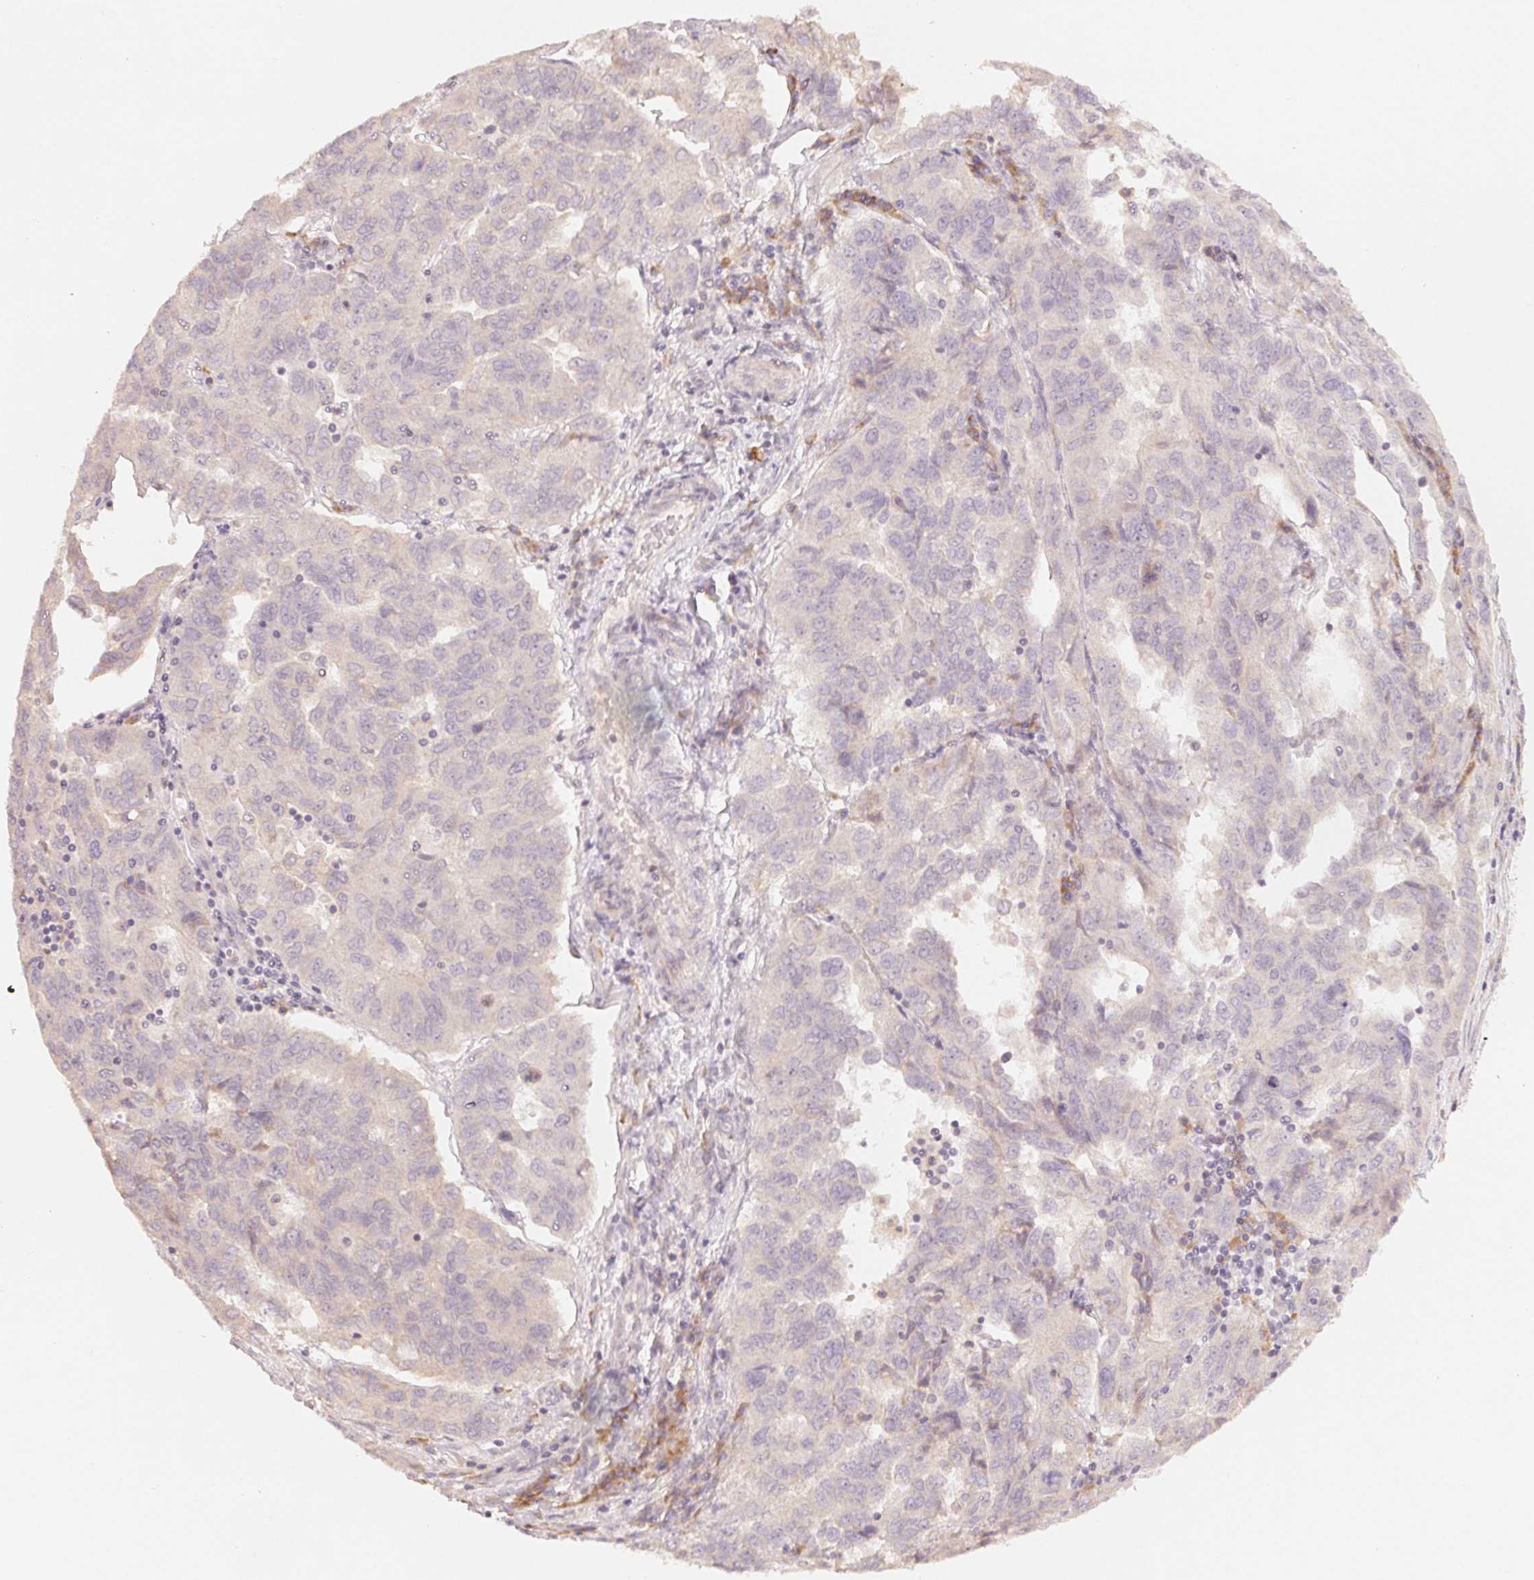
{"staining": {"intensity": "negative", "quantity": "none", "location": "none"}, "tissue": "ovarian cancer", "cell_type": "Tumor cells", "image_type": "cancer", "snomed": [{"axis": "morphology", "description": "Cystadenocarcinoma, serous, NOS"}, {"axis": "topography", "description": "Ovary"}], "caption": "Immunohistochemistry (IHC) micrograph of neoplastic tissue: human serous cystadenocarcinoma (ovarian) stained with DAB (3,3'-diaminobenzidine) shows no significant protein staining in tumor cells. (DAB immunohistochemistry (IHC) visualized using brightfield microscopy, high magnification).", "gene": "DENND2C", "patient": {"sex": "female", "age": 64}}